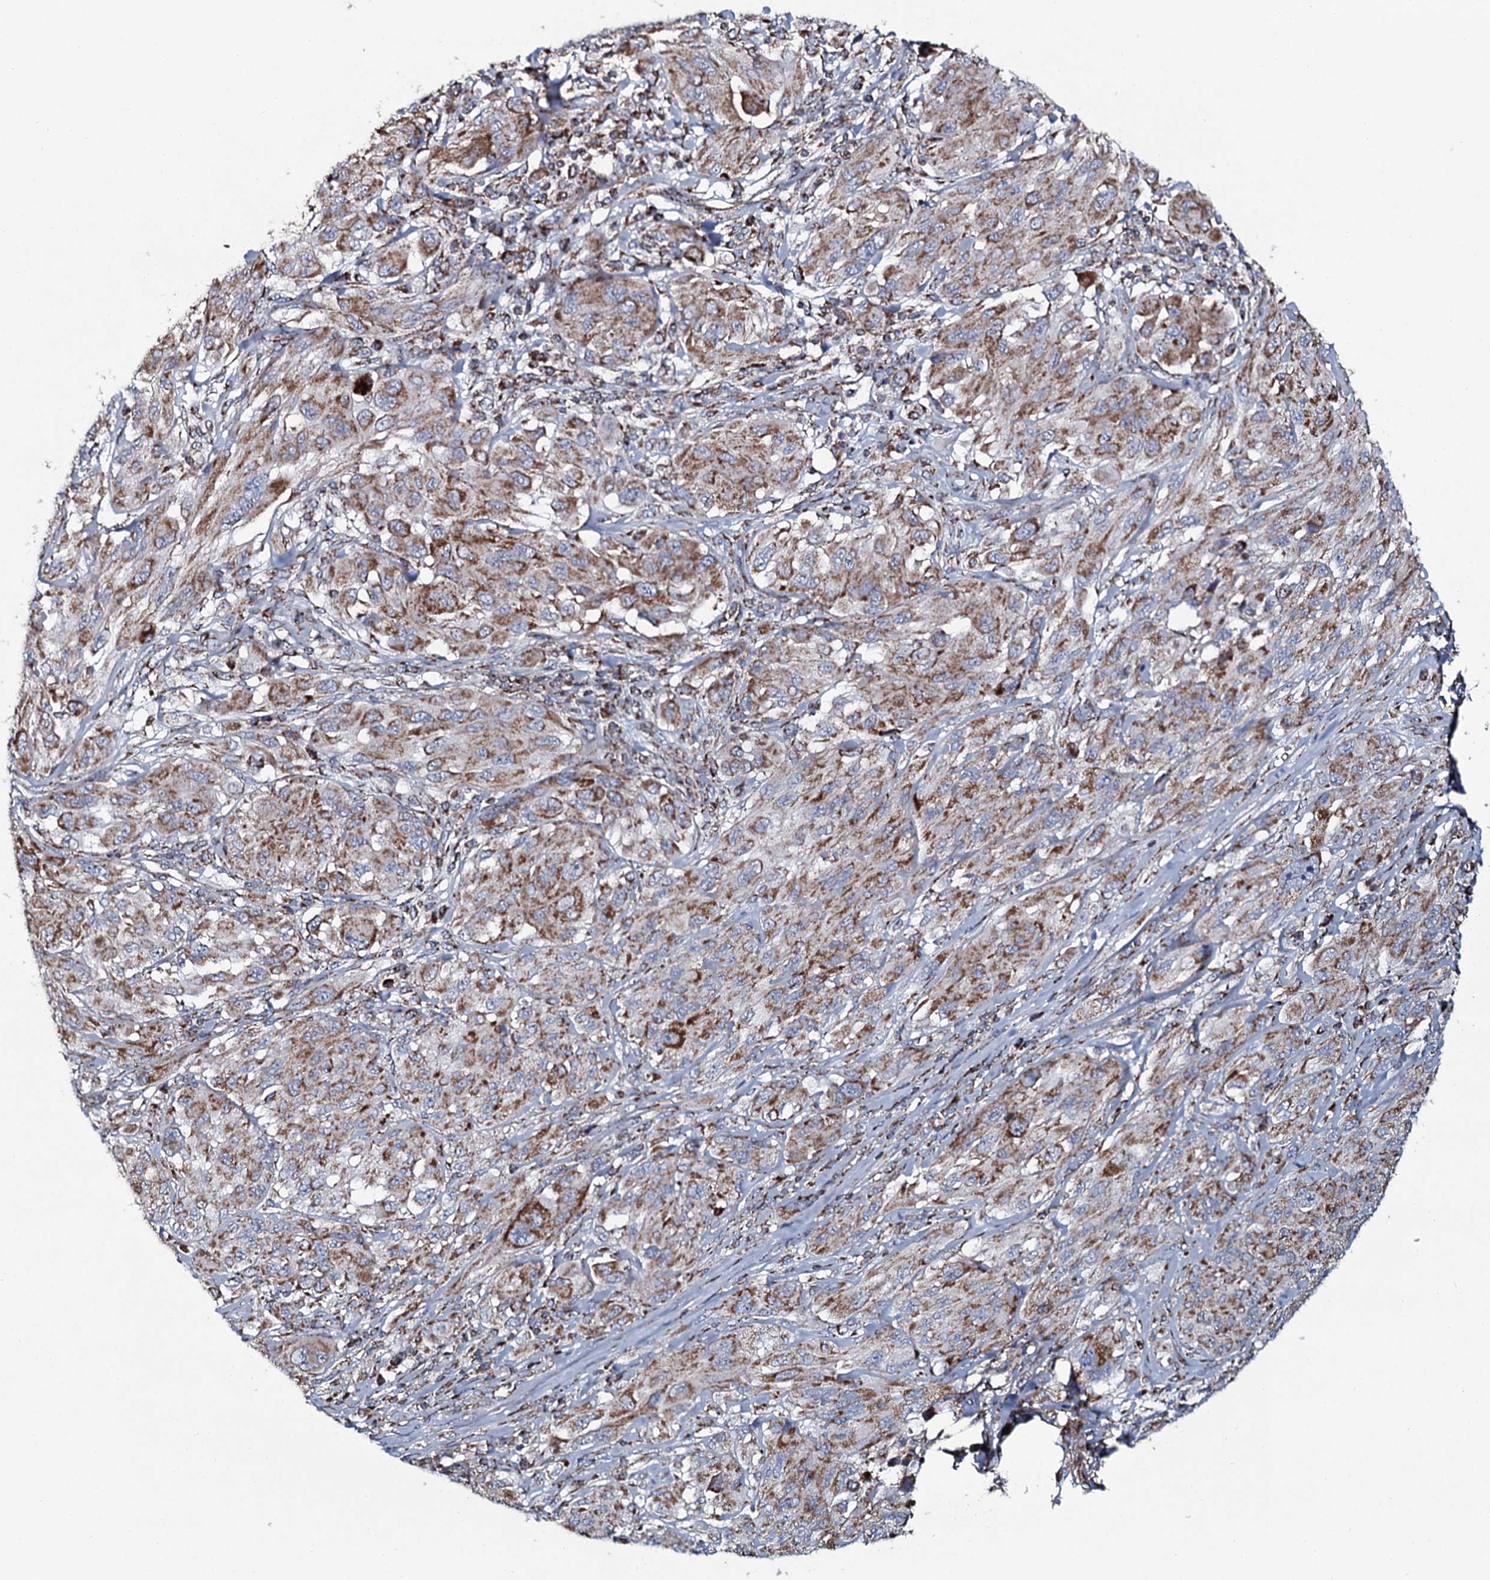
{"staining": {"intensity": "moderate", "quantity": ">75%", "location": "cytoplasmic/membranous"}, "tissue": "melanoma", "cell_type": "Tumor cells", "image_type": "cancer", "snomed": [{"axis": "morphology", "description": "Malignant melanoma, NOS"}, {"axis": "topography", "description": "Skin"}], "caption": "An immunohistochemistry photomicrograph of neoplastic tissue is shown. Protein staining in brown highlights moderate cytoplasmic/membranous positivity in melanoma within tumor cells. The staining was performed using DAB to visualize the protein expression in brown, while the nuclei were stained in blue with hematoxylin (Magnification: 20x).", "gene": "EVC2", "patient": {"sex": "female", "age": 91}}